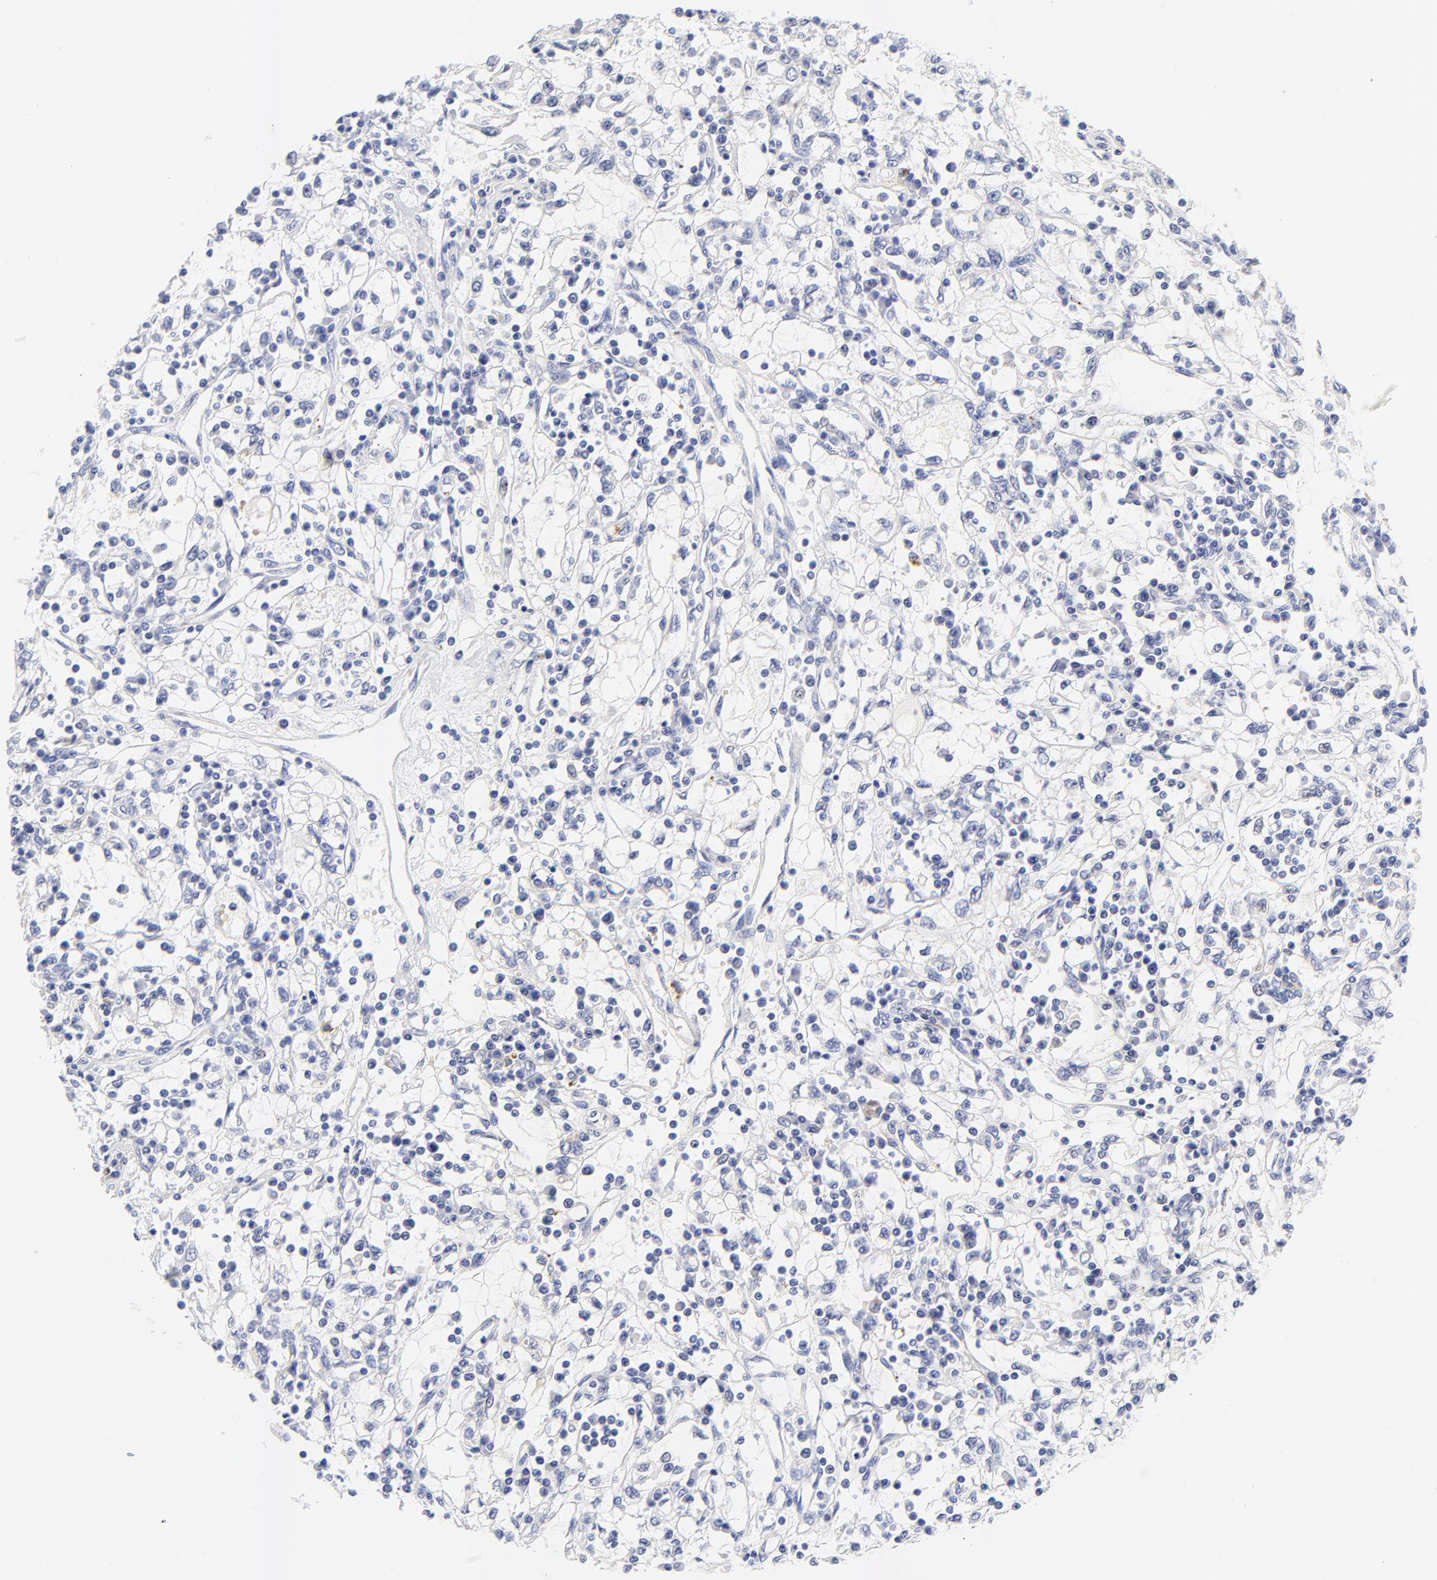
{"staining": {"intensity": "negative", "quantity": "none", "location": "none"}, "tissue": "renal cancer", "cell_type": "Tumor cells", "image_type": "cancer", "snomed": [{"axis": "morphology", "description": "Adenocarcinoma, NOS"}, {"axis": "topography", "description": "Kidney"}], "caption": "IHC of renal cancer displays no staining in tumor cells.", "gene": "FAM117B", "patient": {"sex": "male", "age": 82}}